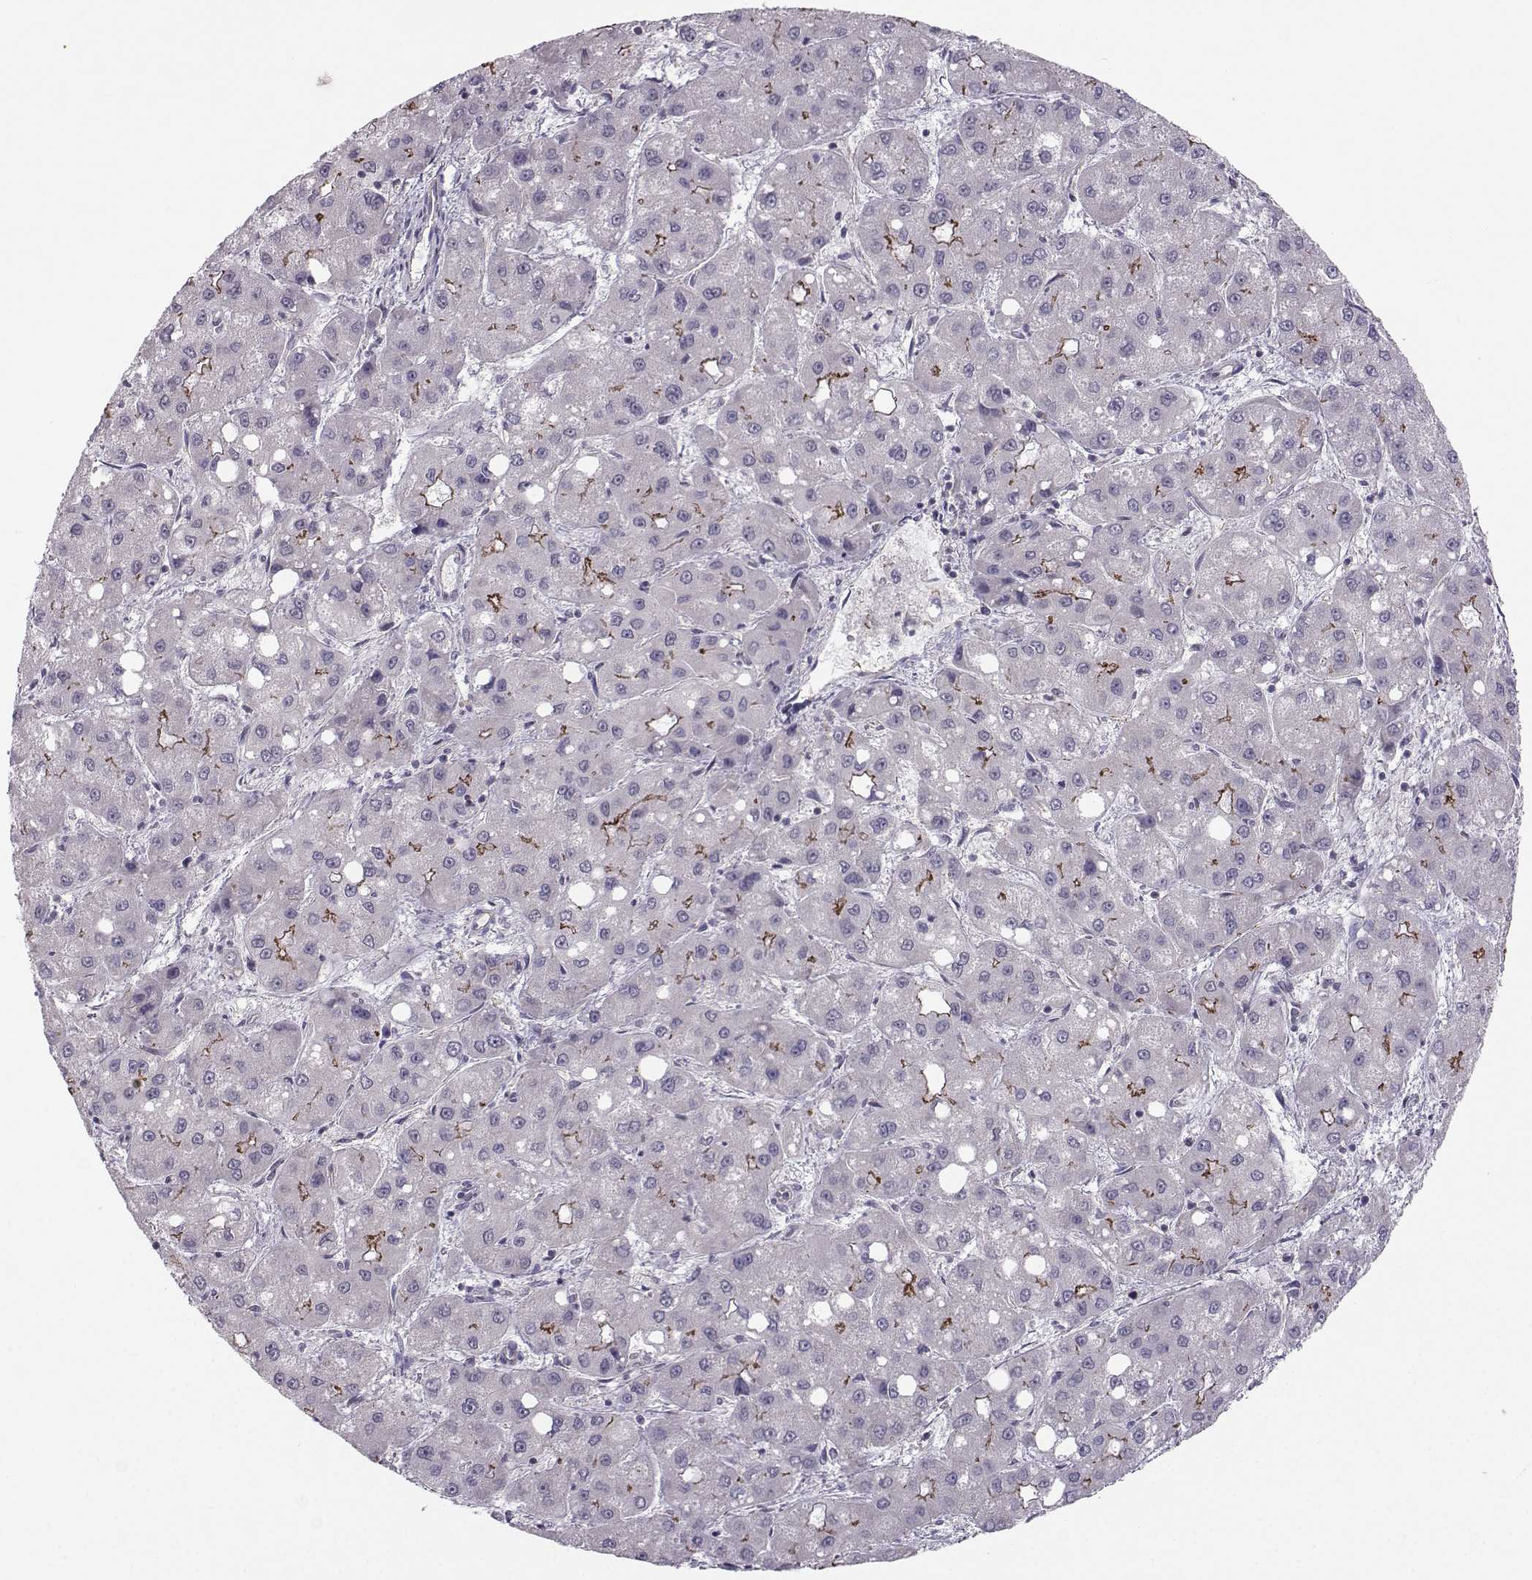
{"staining": {"intensity": "strong", "quantity": "<25%", "location": "cytoplasmic/membranous"}, "tissue": "liver cancer", "cell_type": "Tumor cells", "image_type": "cancer", "snomed": [{"axis": "morphology", "description": "Carcinoma, Hepatocellular, NOS"}, {"axis": "topography", "description": "Liver"}], "caption": "Hepatocellular carcinoma (liver) stained for a protein reveals strong cytoplasmic/membranous positivity in tumor cells. Using DAB (brown) and hematoxylin (blue) stains, captured at high magnification using brightfield microscopy.", "gene": "MAST1", "patient": {"sex": "male", "age": 73}}